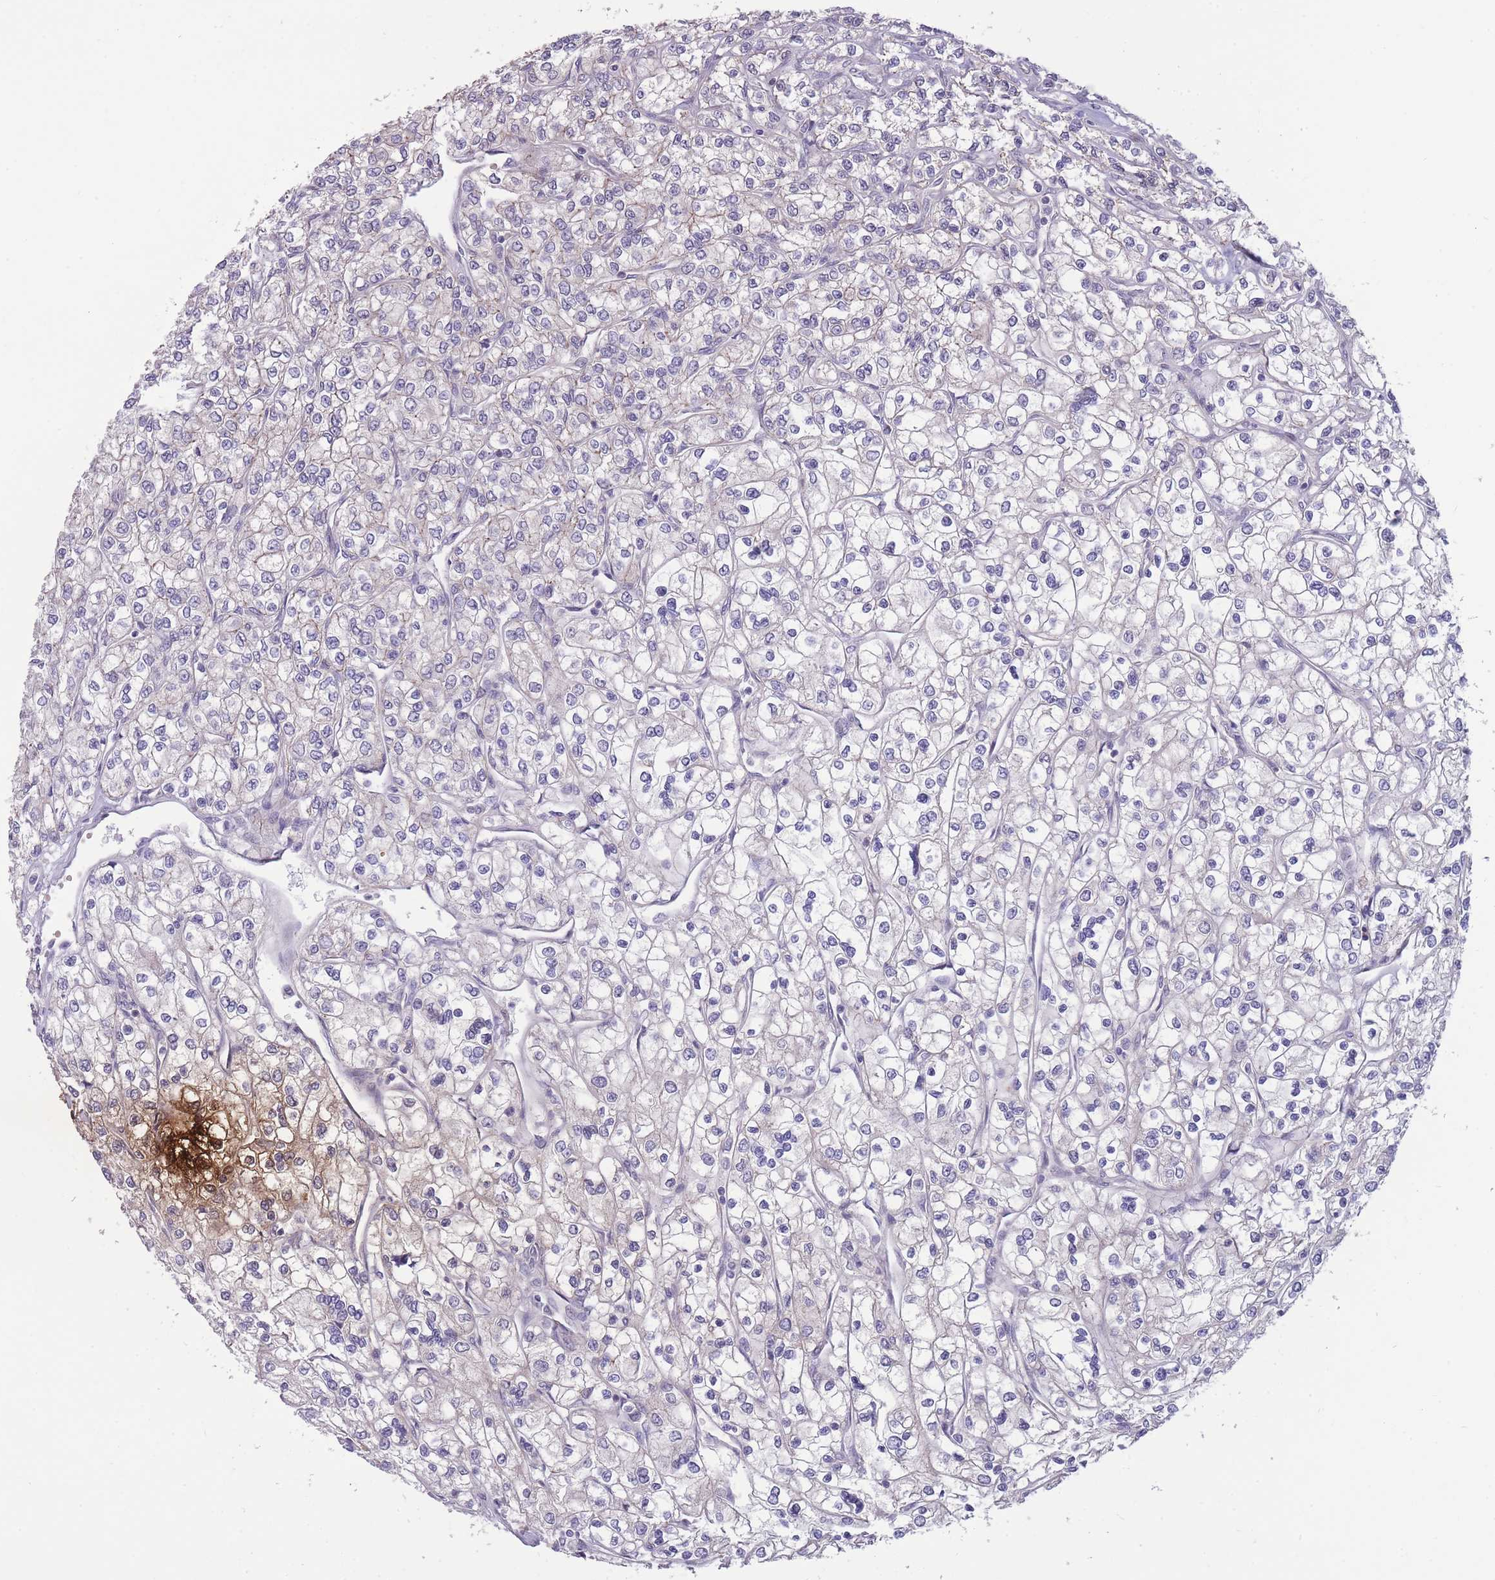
{"staining": {"intensity": "negative", "quantity": "none", "location": "none"}, "tissue": "renal cancer", "cell_type": "Tumor cells", "image_type": "cancer", "snomed": [{"axis": "morphology", "description": "Adenocarcinoma, NOS"}, {"axis": "topography", "description": "Kidney"}], "caption": "Renal cancer (adenocarcinoma) stained for a protein using immunohistochemistry (IHC) shows no staining tumor cells.", "gene": "RIC8A", "patient": {"sex": "male", "age": 80}}